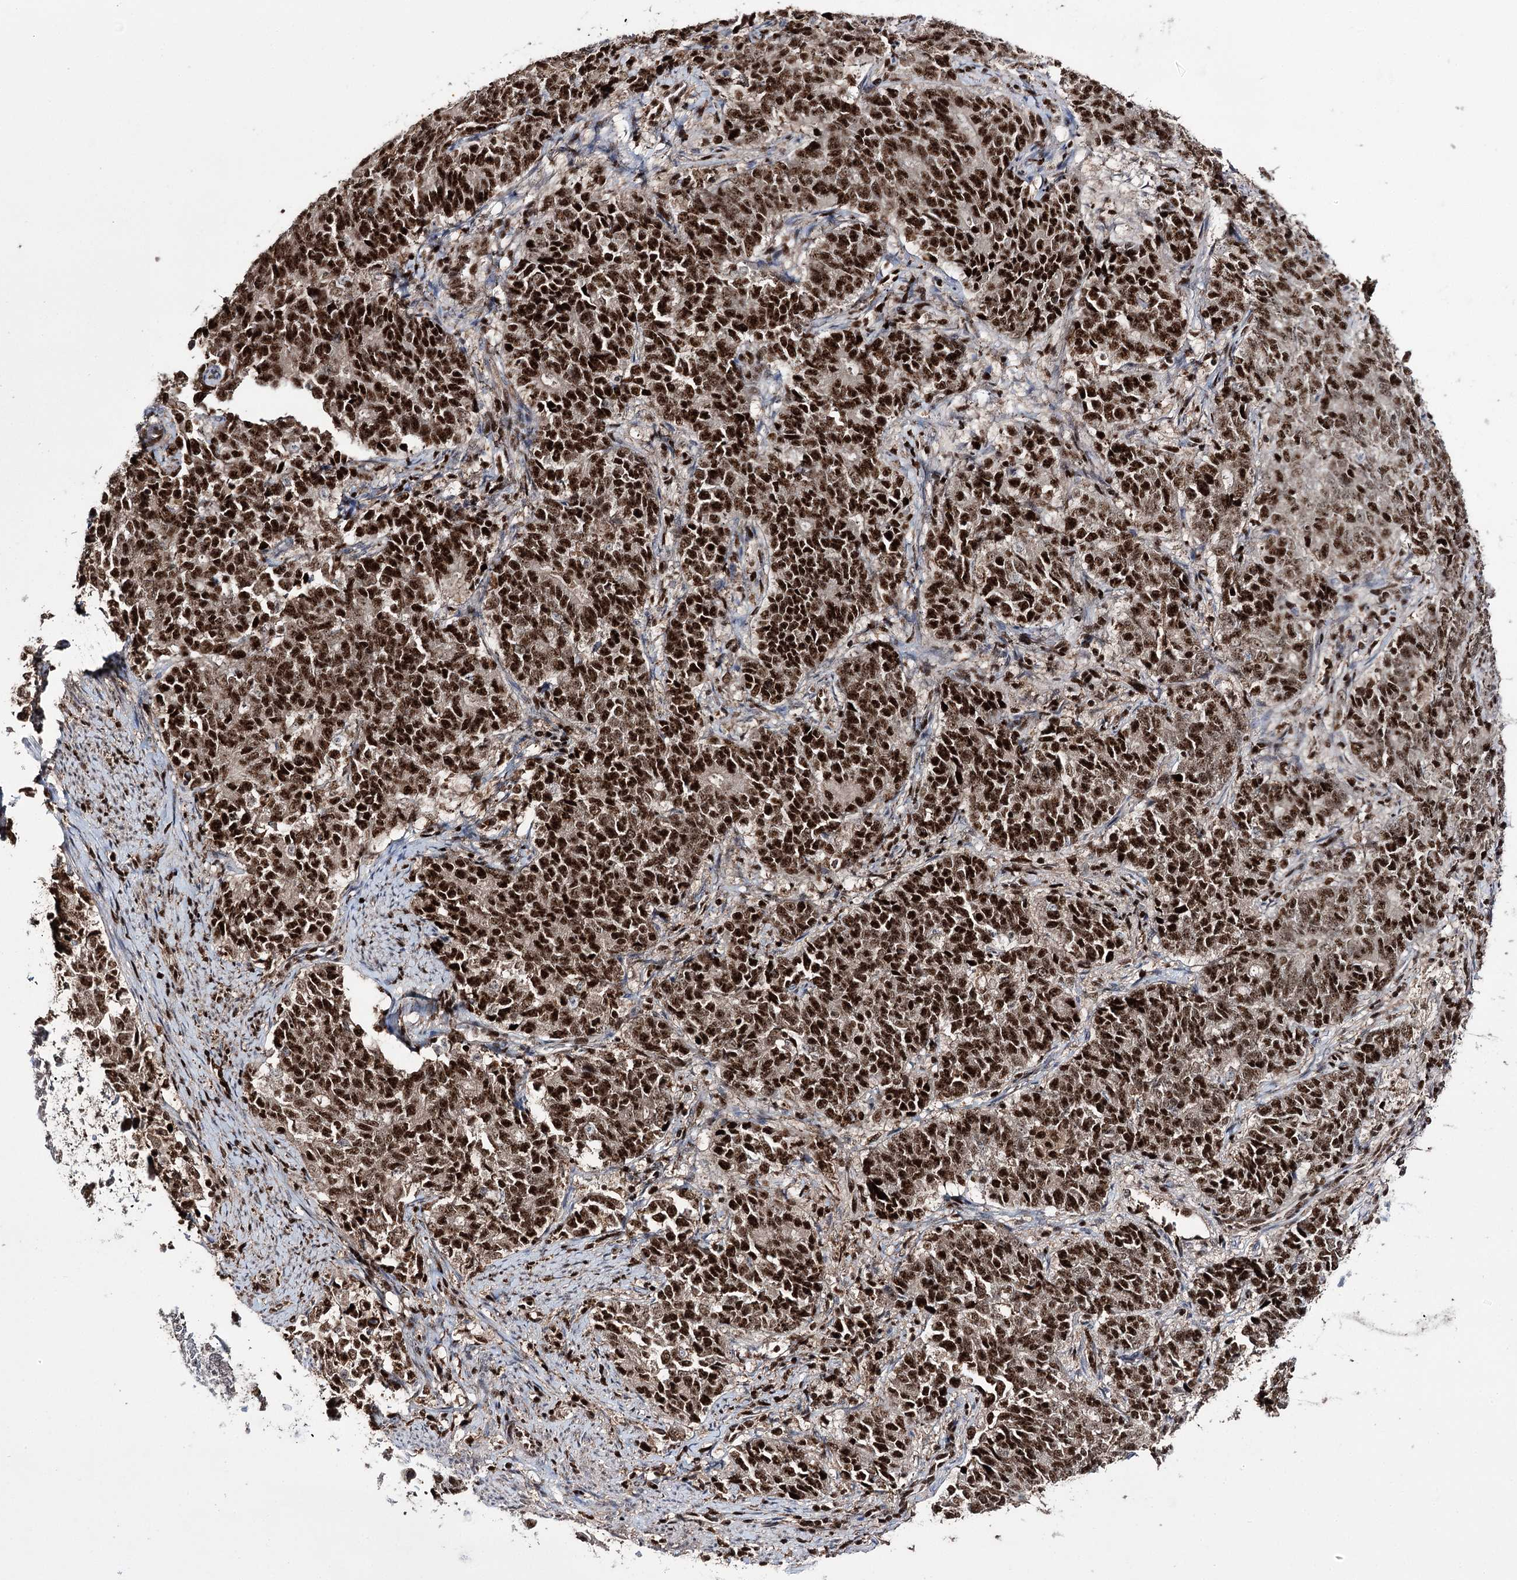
{"staining": {"intensity": "strong", "quantity": ">75%", "location": "nuclear"}, "tissue": "endometrial cancer", "cell_type": "Tumor cells", "image_type": "cancer", "snomed": [{"axis": "morphology", "description": "Adenocarcinoma, NOS"}, {"axis": "topography", "description": "Endometrium"}], "caption": "Protein staining of endometrial cancer tissue displays strong nuclear expression in about >75% of tumor cells. The protein is shown in brown color, while the nuclei are stained blue.", "gene": "PRPF40A", "patient": {"sex": "female", "age": 80}}